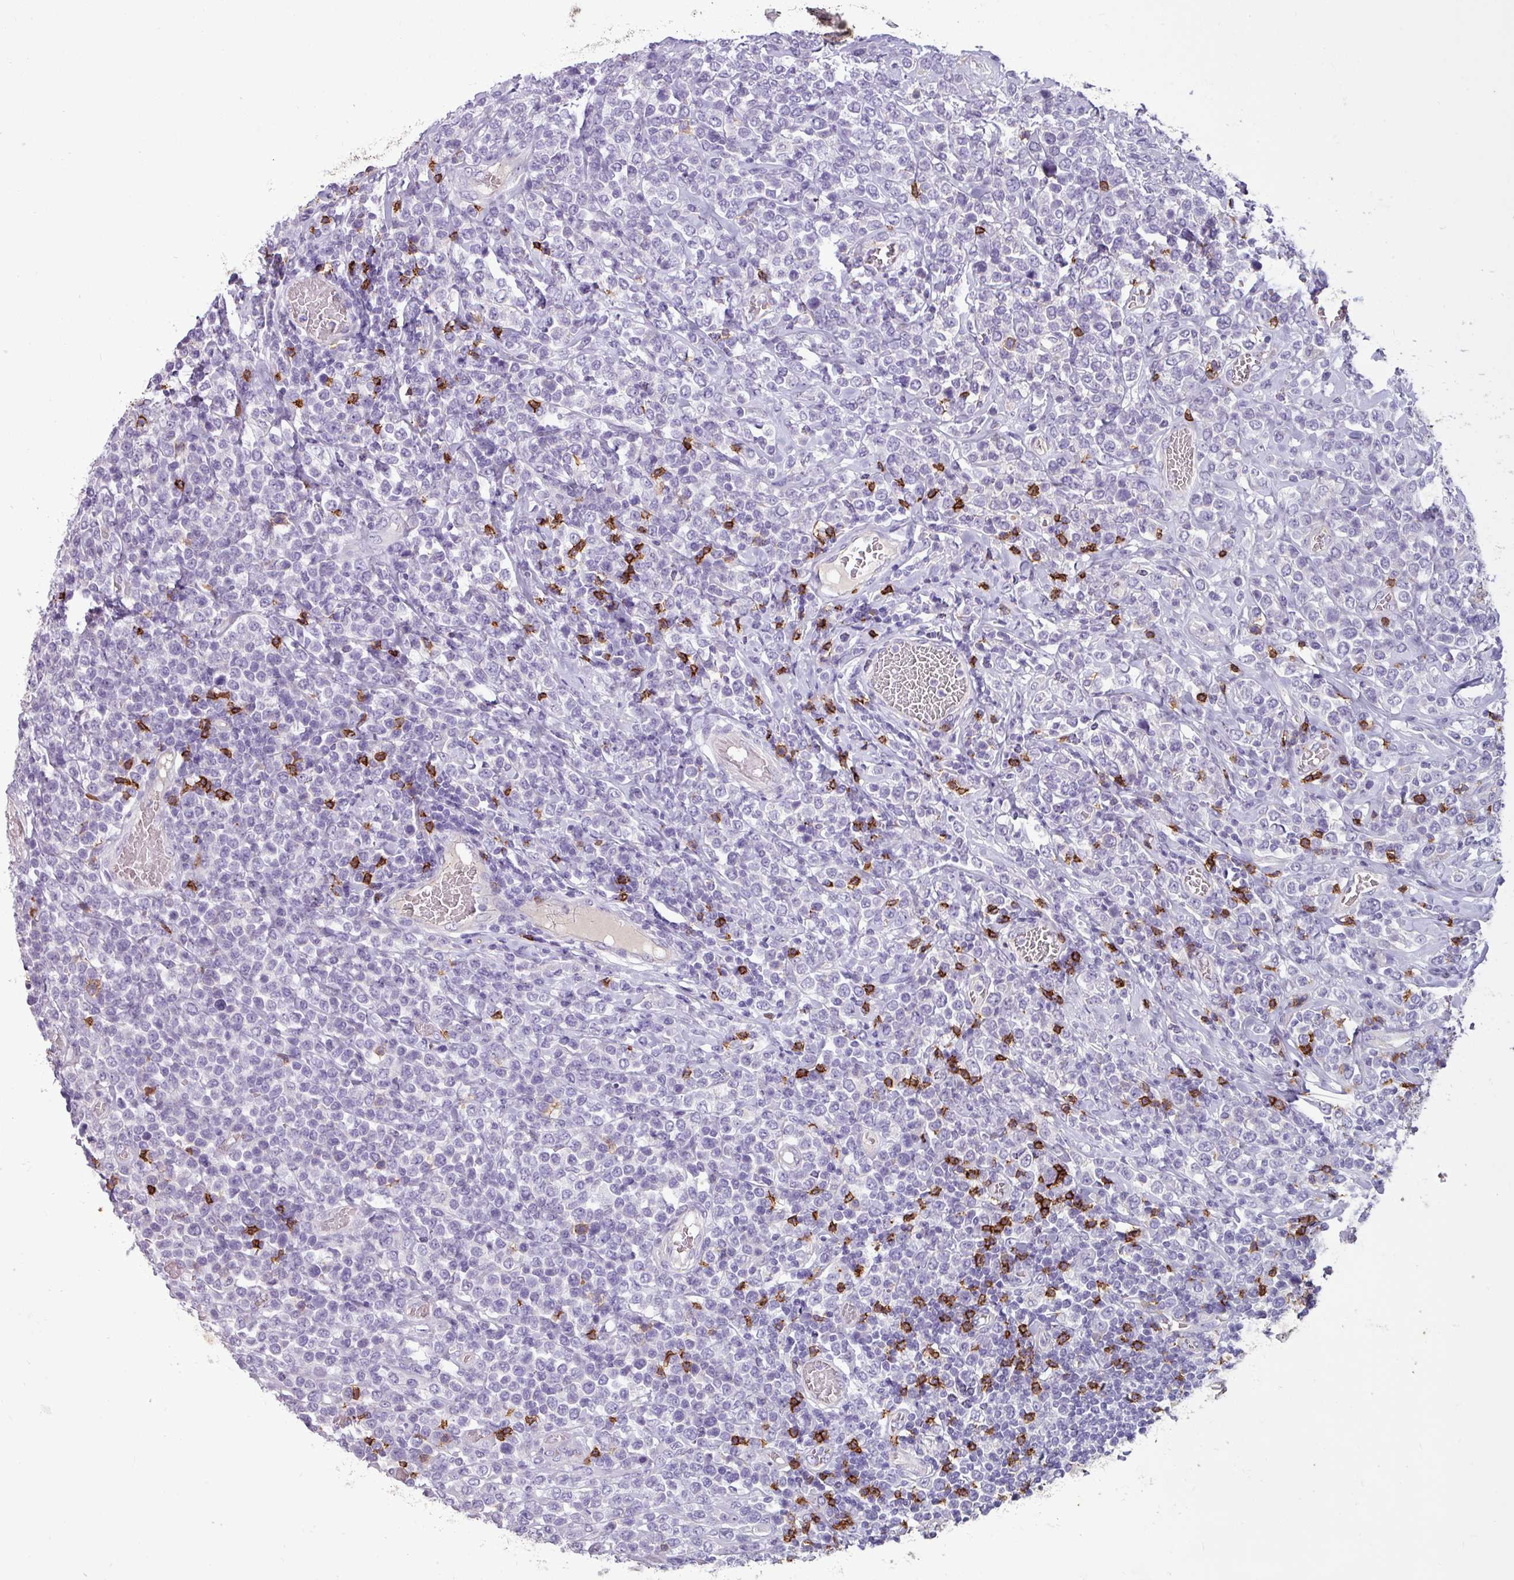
{"staining": {"intensity": "negative", "quantity": "none", "location": "none"}, "tissue": "lymphoma", "cell_type": "Tumor cells", "image_type": "cancer", "snomed": [{"axis": "morphology", "description": "Malignant lymphoma, non-Hodgkin's type, High grade"}, {"axis": "topography", "description": "Soft tissue"}], "caption": "Protein analysis of lymphoma reveals no significant expression in tumor cells.", "gene": "CD8A", "patient": {"sex": "female", "age": 56}}